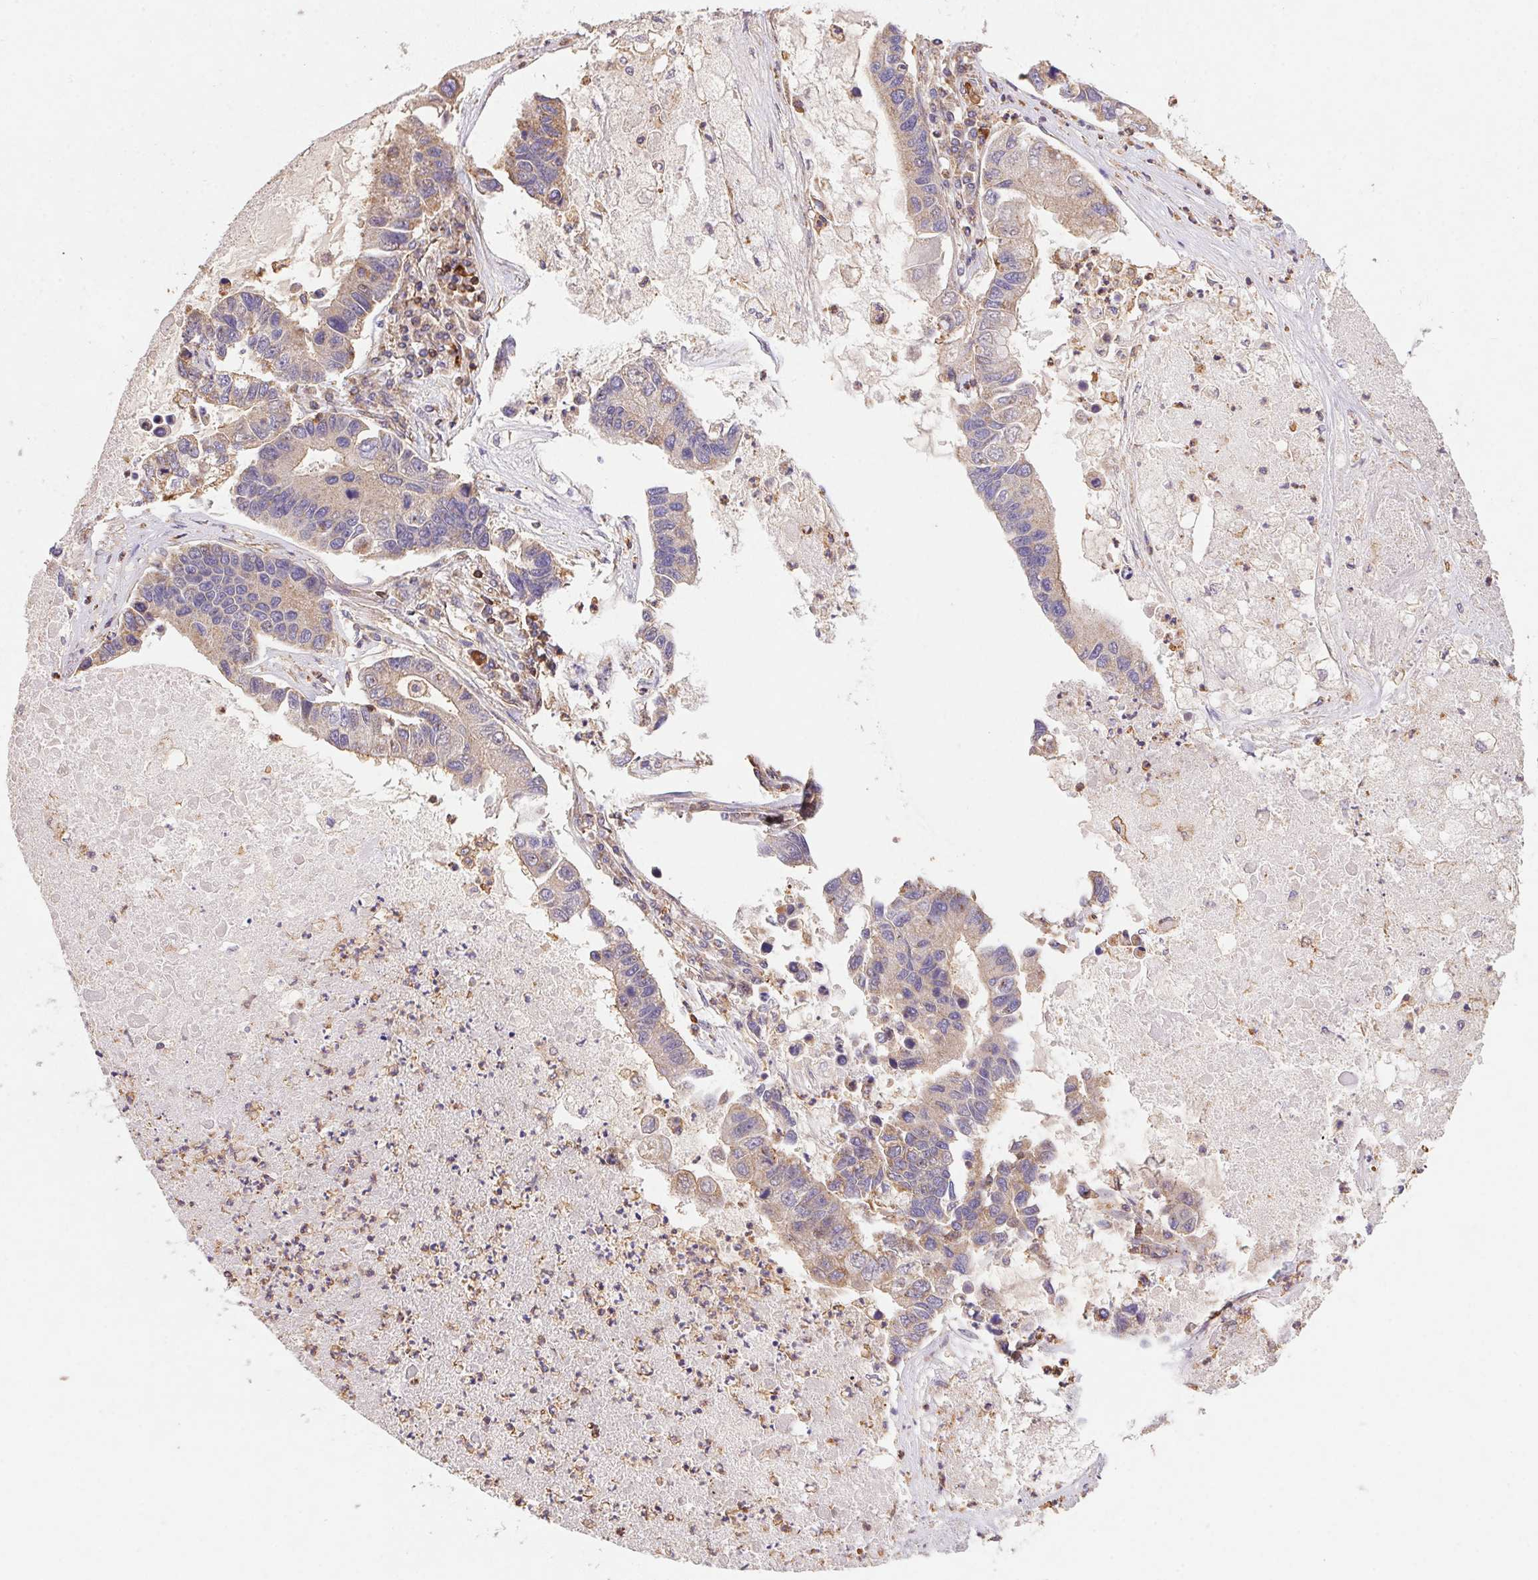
{"staining": {"intensity": "weak", "quantity": "25%-75%", "location": "cytoplasmic/membranous"}, "tissue": "lung cancer", "cell_type": "Tumor cells", "image_type": "cancer", "snomed": [{"axis": "morphology", "description": "Adenocarcinoma, NOS"}, {"axis": "topography", "description": "Bronchus"}, {"axis": "topography", "description": "Lung"}], "caption": "Immunohistochemistry histopathology image of lung adenocarcinoma stained for a protein (brown), which demonstrates low levels of weak cytoplasmic/membranous staining in about 25%-75% of tumor cells.", "gene": "ATG10", "patient": {"sex": "female", "age": 51}}